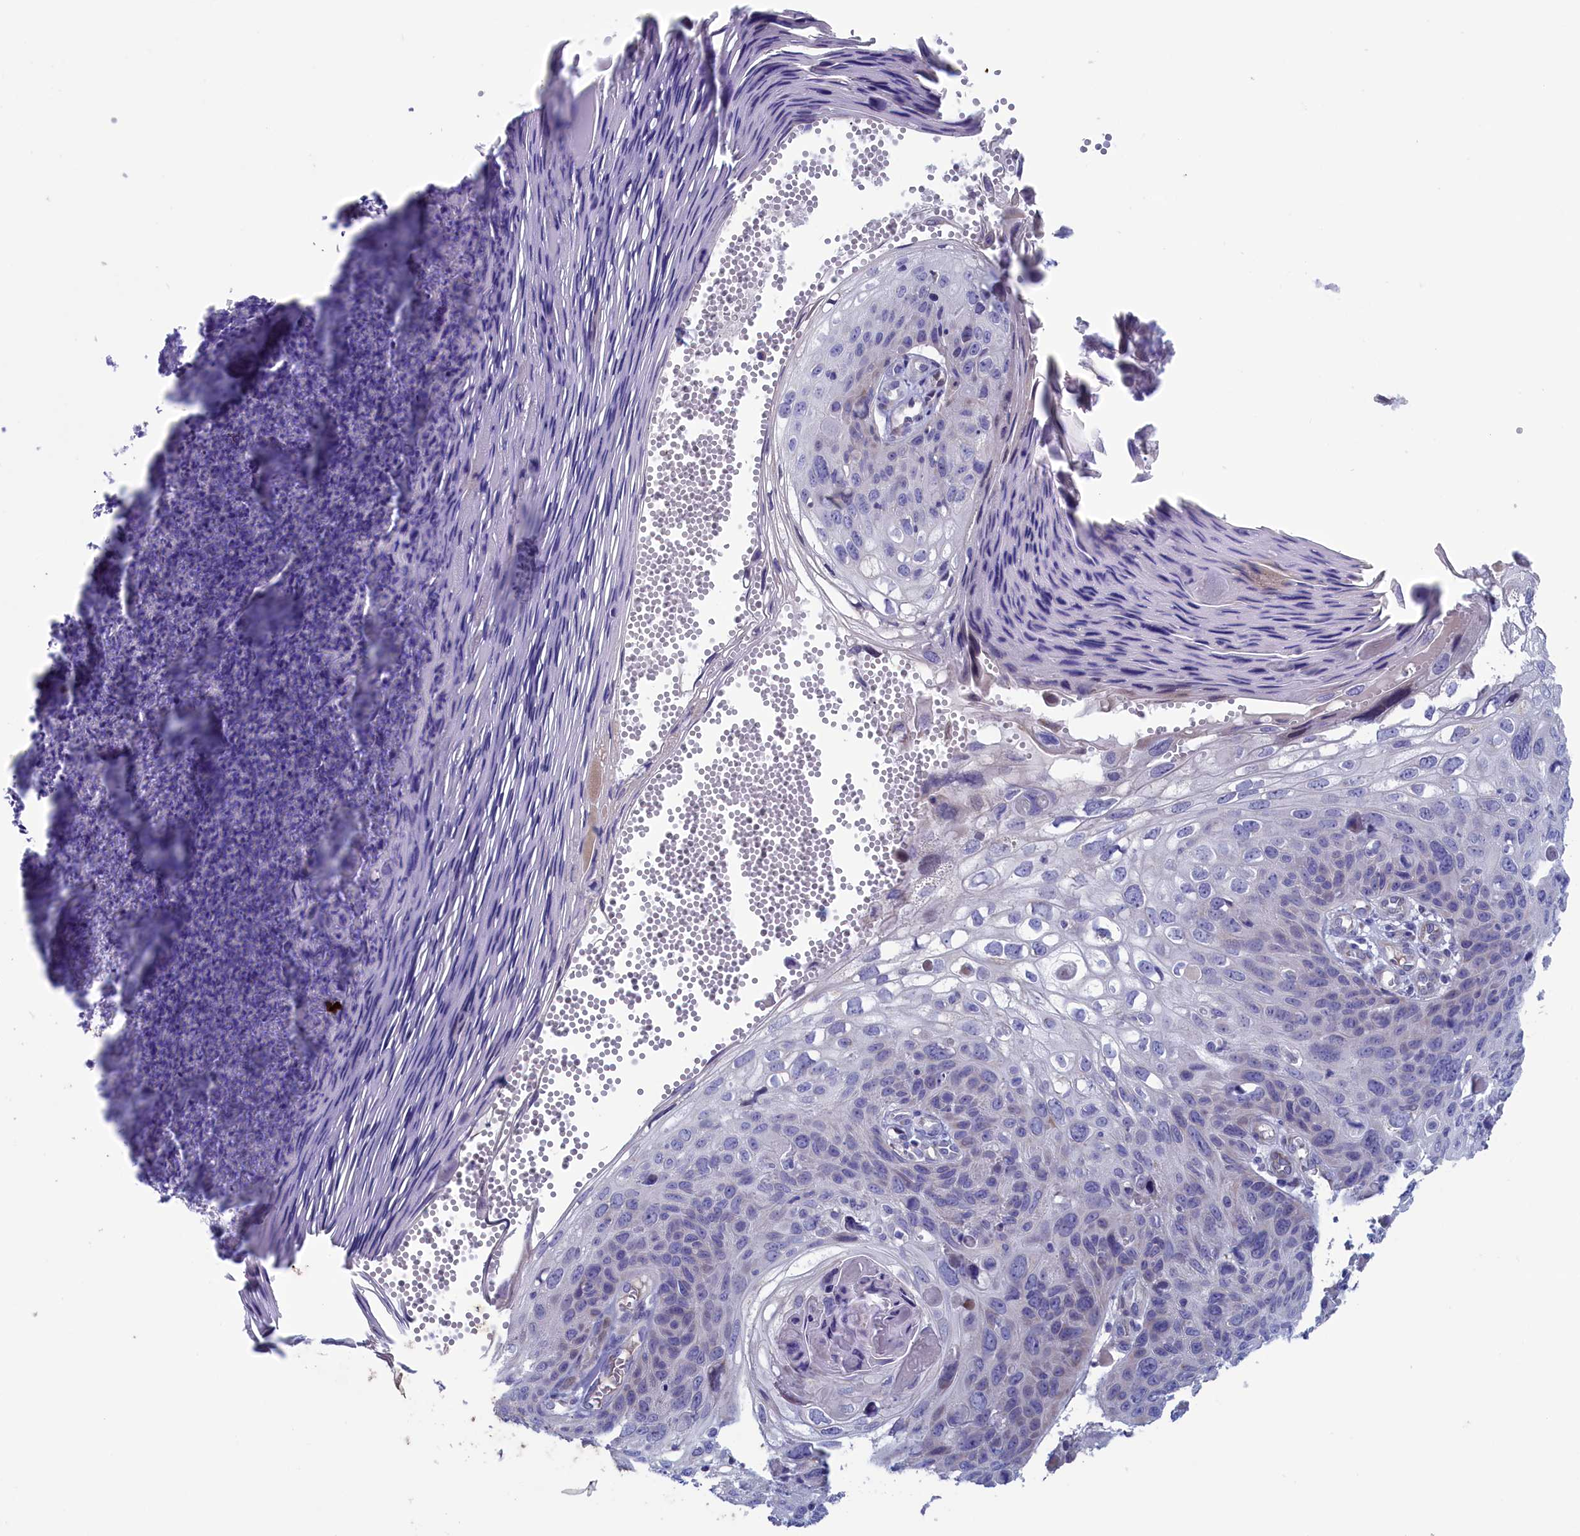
{"staining": {"intensity": "negative", "quantity": "none", "location": "none"}, "tissue": "skin cancer", "cell_type": "Tumor cells", "image_type": "cancer", "snomed": [{"axis": "morphology", "description": "Squamous cell carcinoma, NOS"}, {"axis": "topography", "description": "Skin"}], "caption": "The histopathology image shows no staining of tumor cells in skin cancer. (DAB immunohistochemistry with hematoxylin counter stain).", "gene": "NIBAN3", "patient": {"sex": "female", "age": 90}}